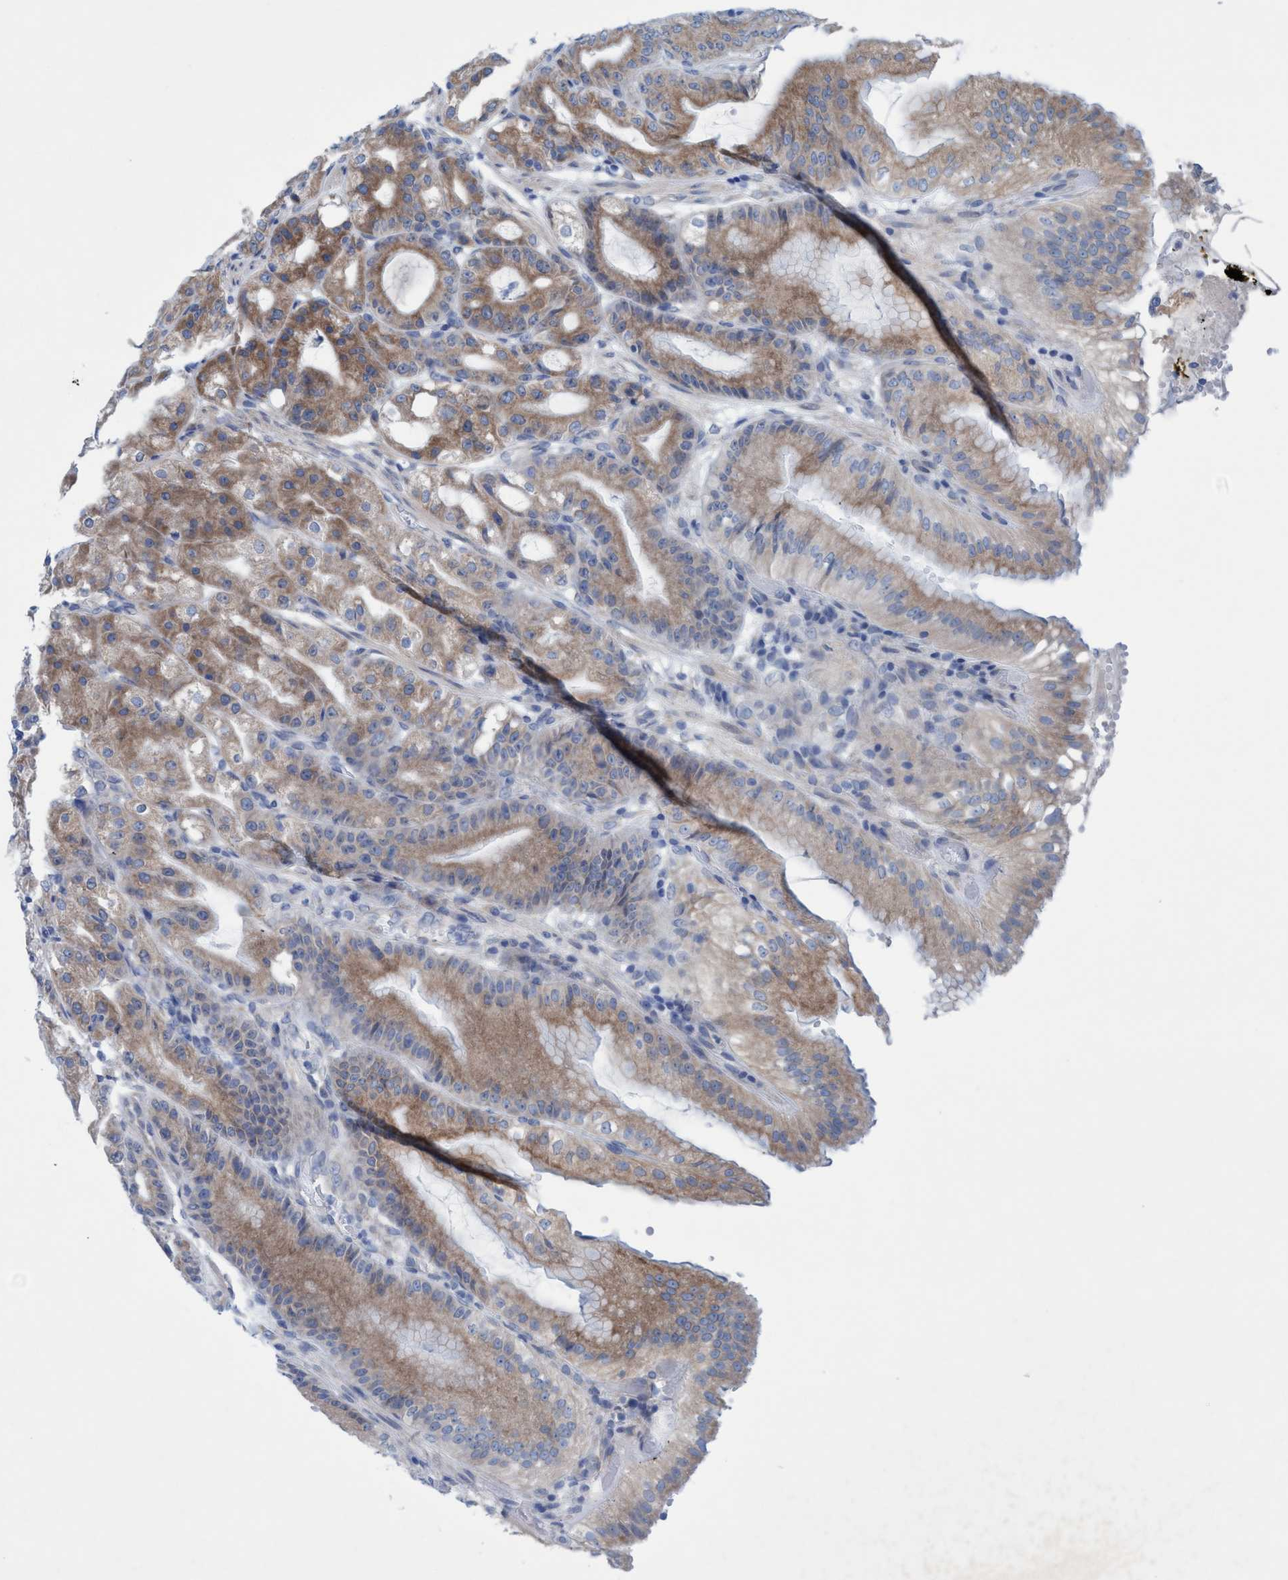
{"staining": {"intensity": "moderate", "quantity": ">75%", "location": "cytoplasmic/membranous"}, "tissue": "stomach", "cell_type": "Glandular cells", "image_type": "normal", "snomed": [{"axis": "morphology", "description": "Normal tissue, NOS"}, {"axis": "topography", "description": "Stomach, lower"}], "caption": "Immunohistochemistry image of unremarkable stomach stained for a protein (brown), which exhibits medium levels of moderate cytoplasmic/membranous staining in about >75% of glandular cells.", "gene": "RSAD1", "patient": {"sex": "male", "age": 71}}